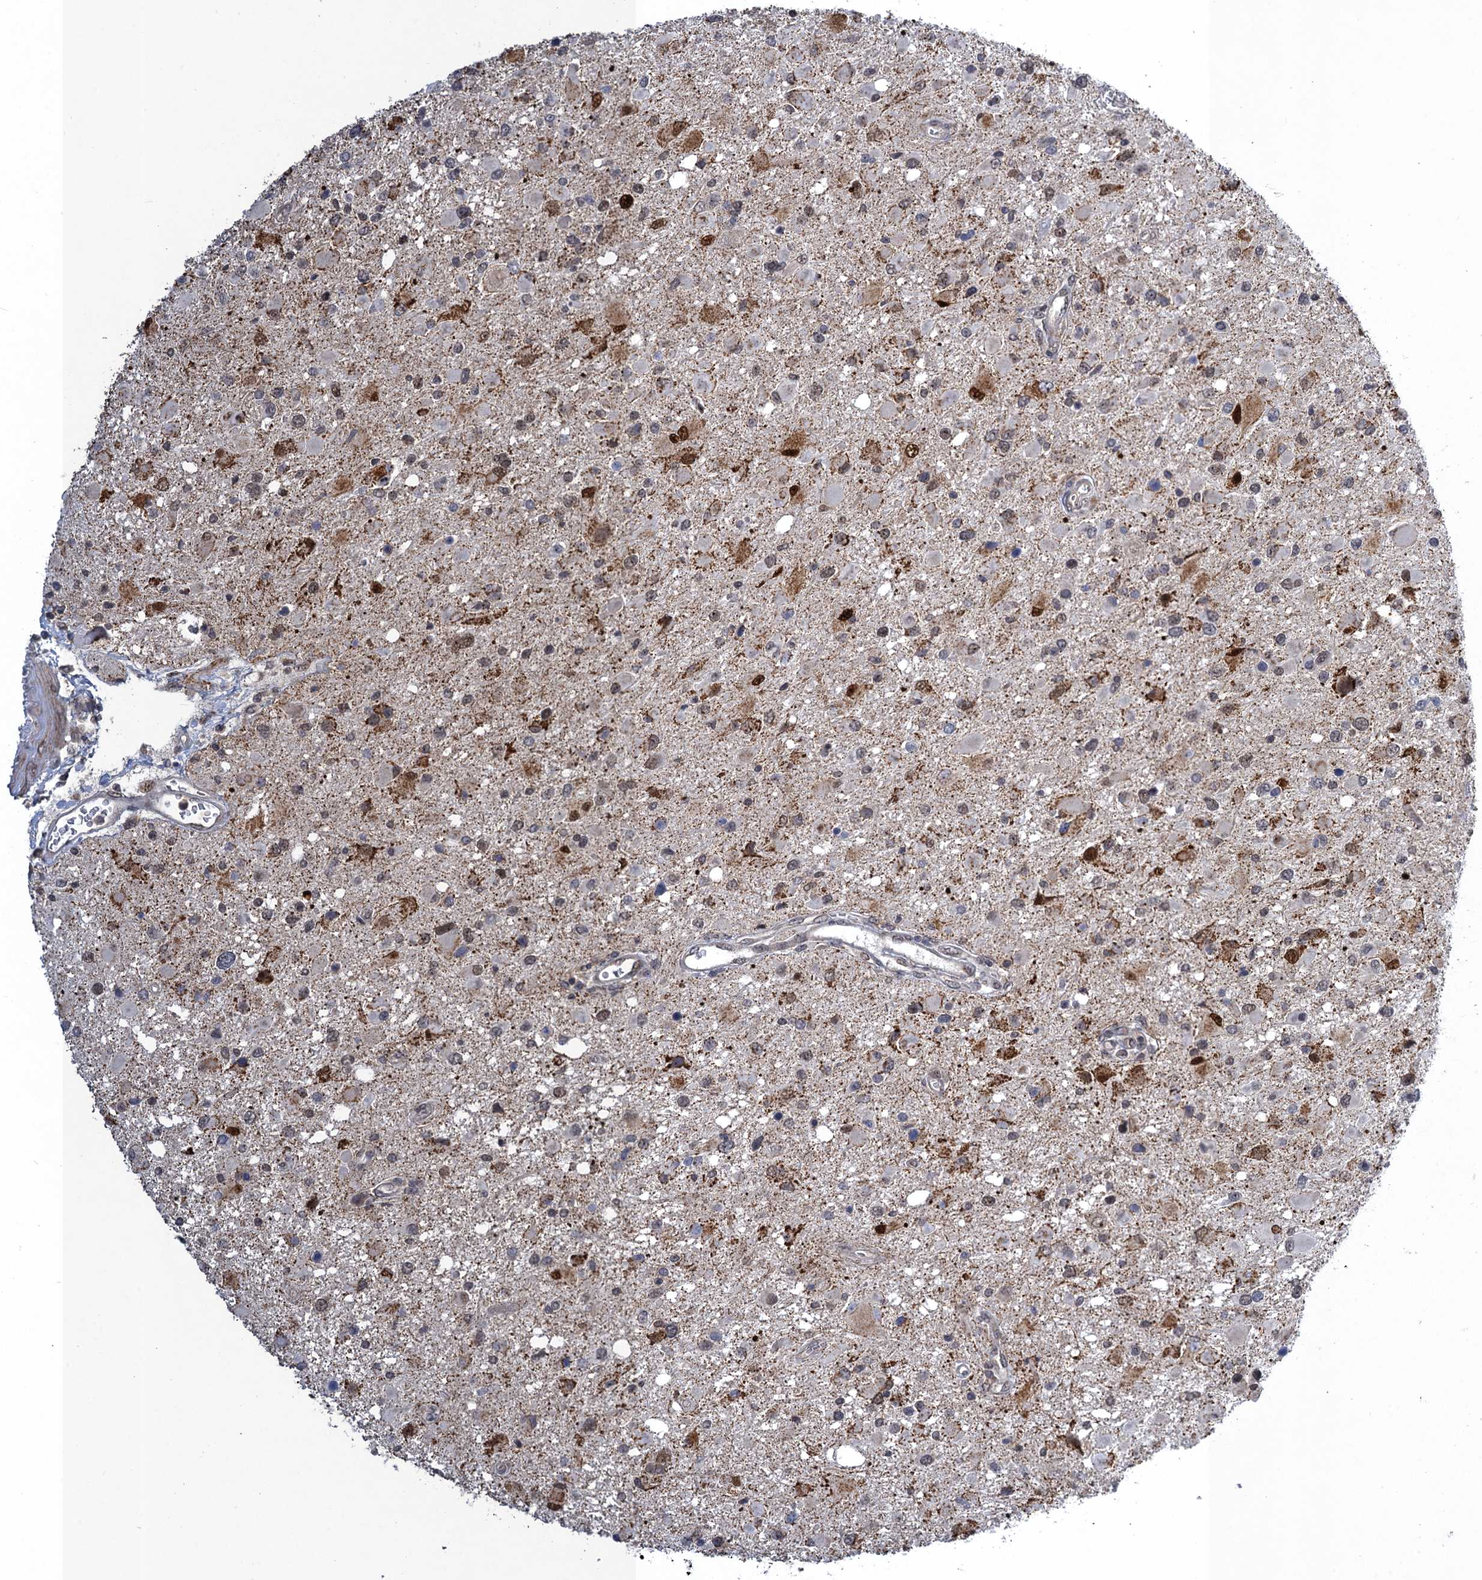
{"staining": {"intensity": "strong", "quantity": "<25%", "location": "nuclear"}, "tissue": "glioma", "cell_type": "Tumor cells", "image_type": "cancer", "snomed": [{"axis": "morphology", "description": "Glioma, malignant, High grade"}, {"axis": "topography", "description": "Brain"}], "caption": "Protein staining of malignant high-grade glioma tissue displays strong nuclear staining in approximately <25% of tumor cells.", "gene": "ZAR1L", "patient": {"sex": "male", "age": 53}}